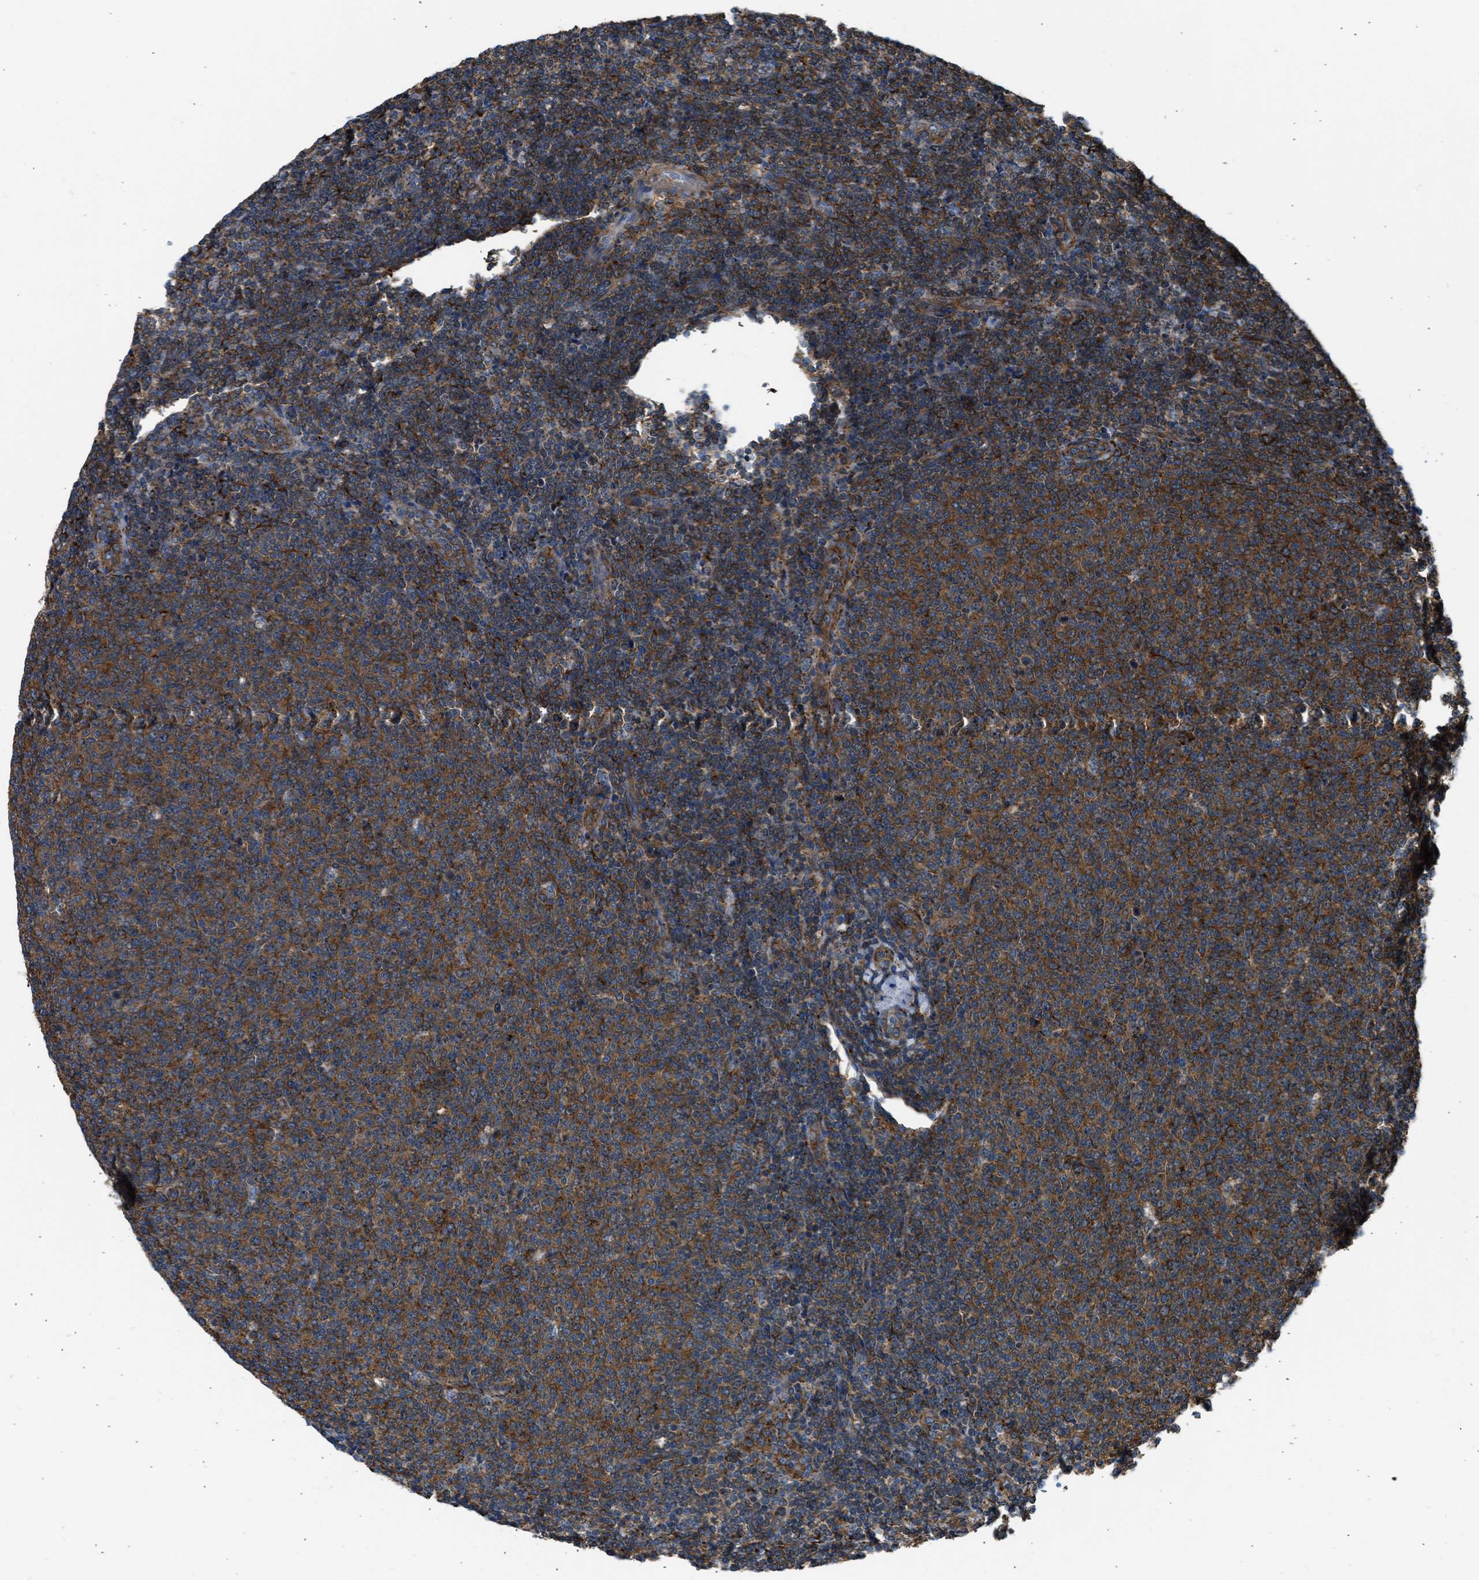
{"staining": {"intensity": "strong", "quantity": ">75%", "location": "cytoplasmic/membranous"}, "tissue": "lymphoma", "cell_type": "Tumor cells", "image_type": "cancer", "snomed": [{"axis": "morphology", "description": "Malignant lymphoma, non-Hodgkin's type, Low grade"}, {"axis": "topography", "description": "Lymph node"}], "caption": "High-power microscopy captured an IHC micrograph of lymphoma, revealing strong cytoplasmic/membranous positivity in about >75% of tumor cells.", "gene": "SEPTIN2", "patient": {"sex": "male", "age": 66}}